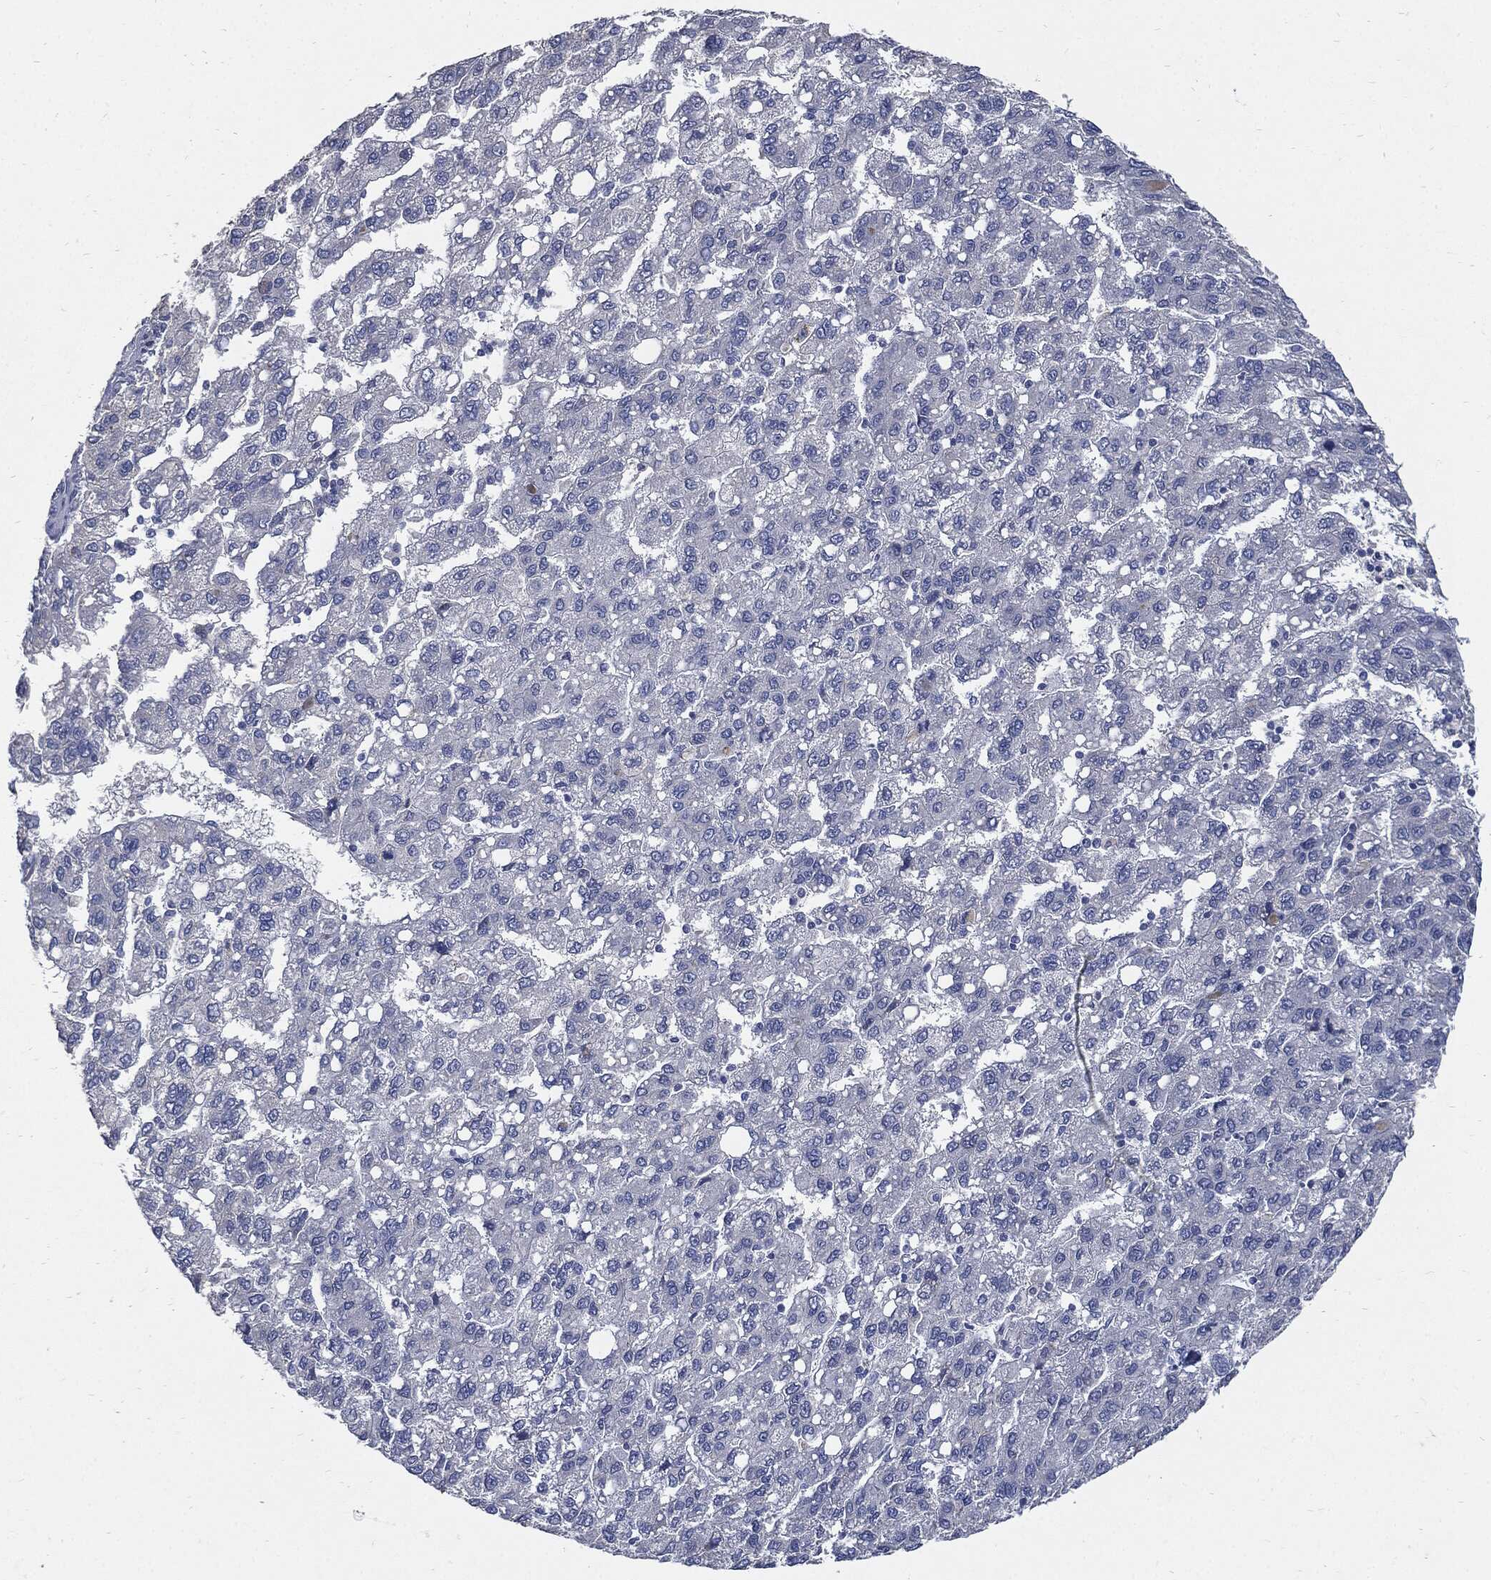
{"staining": {"intensity": "negative", "quantity": "none", "location": "none"}, "tissue": "liver cancer", "cell_type": "Tumor cells", "image_type": "cancer", "snomed": [{"axis": "morphology", "description": "Carcinoma, Hepatocellular, NOS"}, {"axis": "topography", "description": "Liver"}], "caption": "Immunohistochemistry (IHC) image of hepatocellular carcinoma (liver) stained for a protein (brown), which demonstrates no positivity in tumor cells.", "gene": "CPE", "patient": {"sex": "female", "age": 82}}